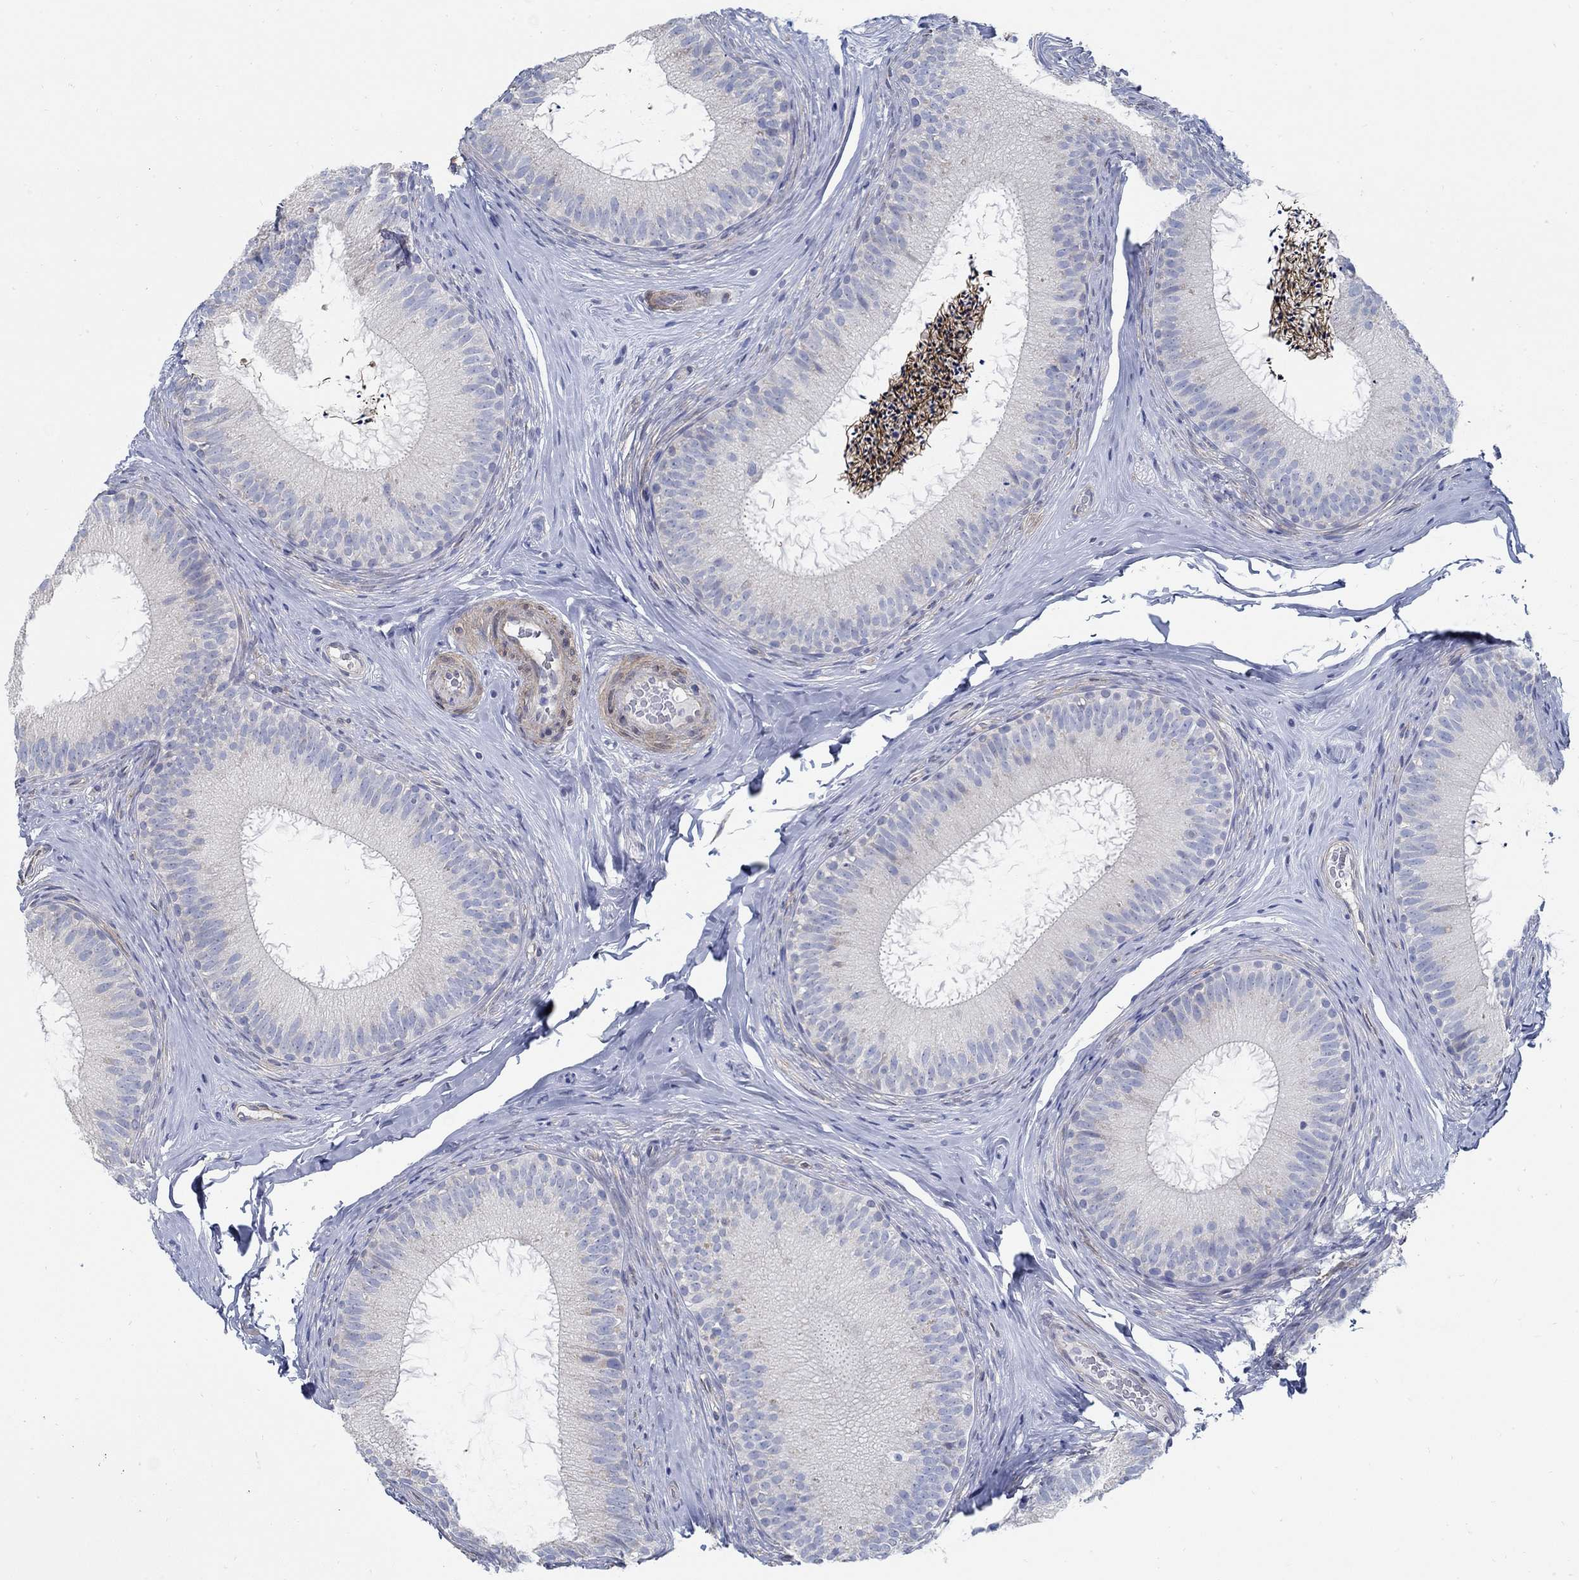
{"staining": {"intensity": "negative", "quantity": "none", "location": "none"}, "tissue": "epididymis", "cell_type": "Glandular cells", "image_type": "normal", "snomed": [{"axis": "morphology", "description": "Normal tissue, NOS"}, {"axis": "morphology", "description": "Carcinoma, Embryonal, NOS"}, {"axis": "topography", "description": "Testis"}, {"axis": "topography", "description": "Epididymis"}], "caption": "This is an IHC histopathology image of benign epididymis. There is no staining in glandular cells.", "gene": "C15orf39", "patient": {"sex": "male", "age": 24}}